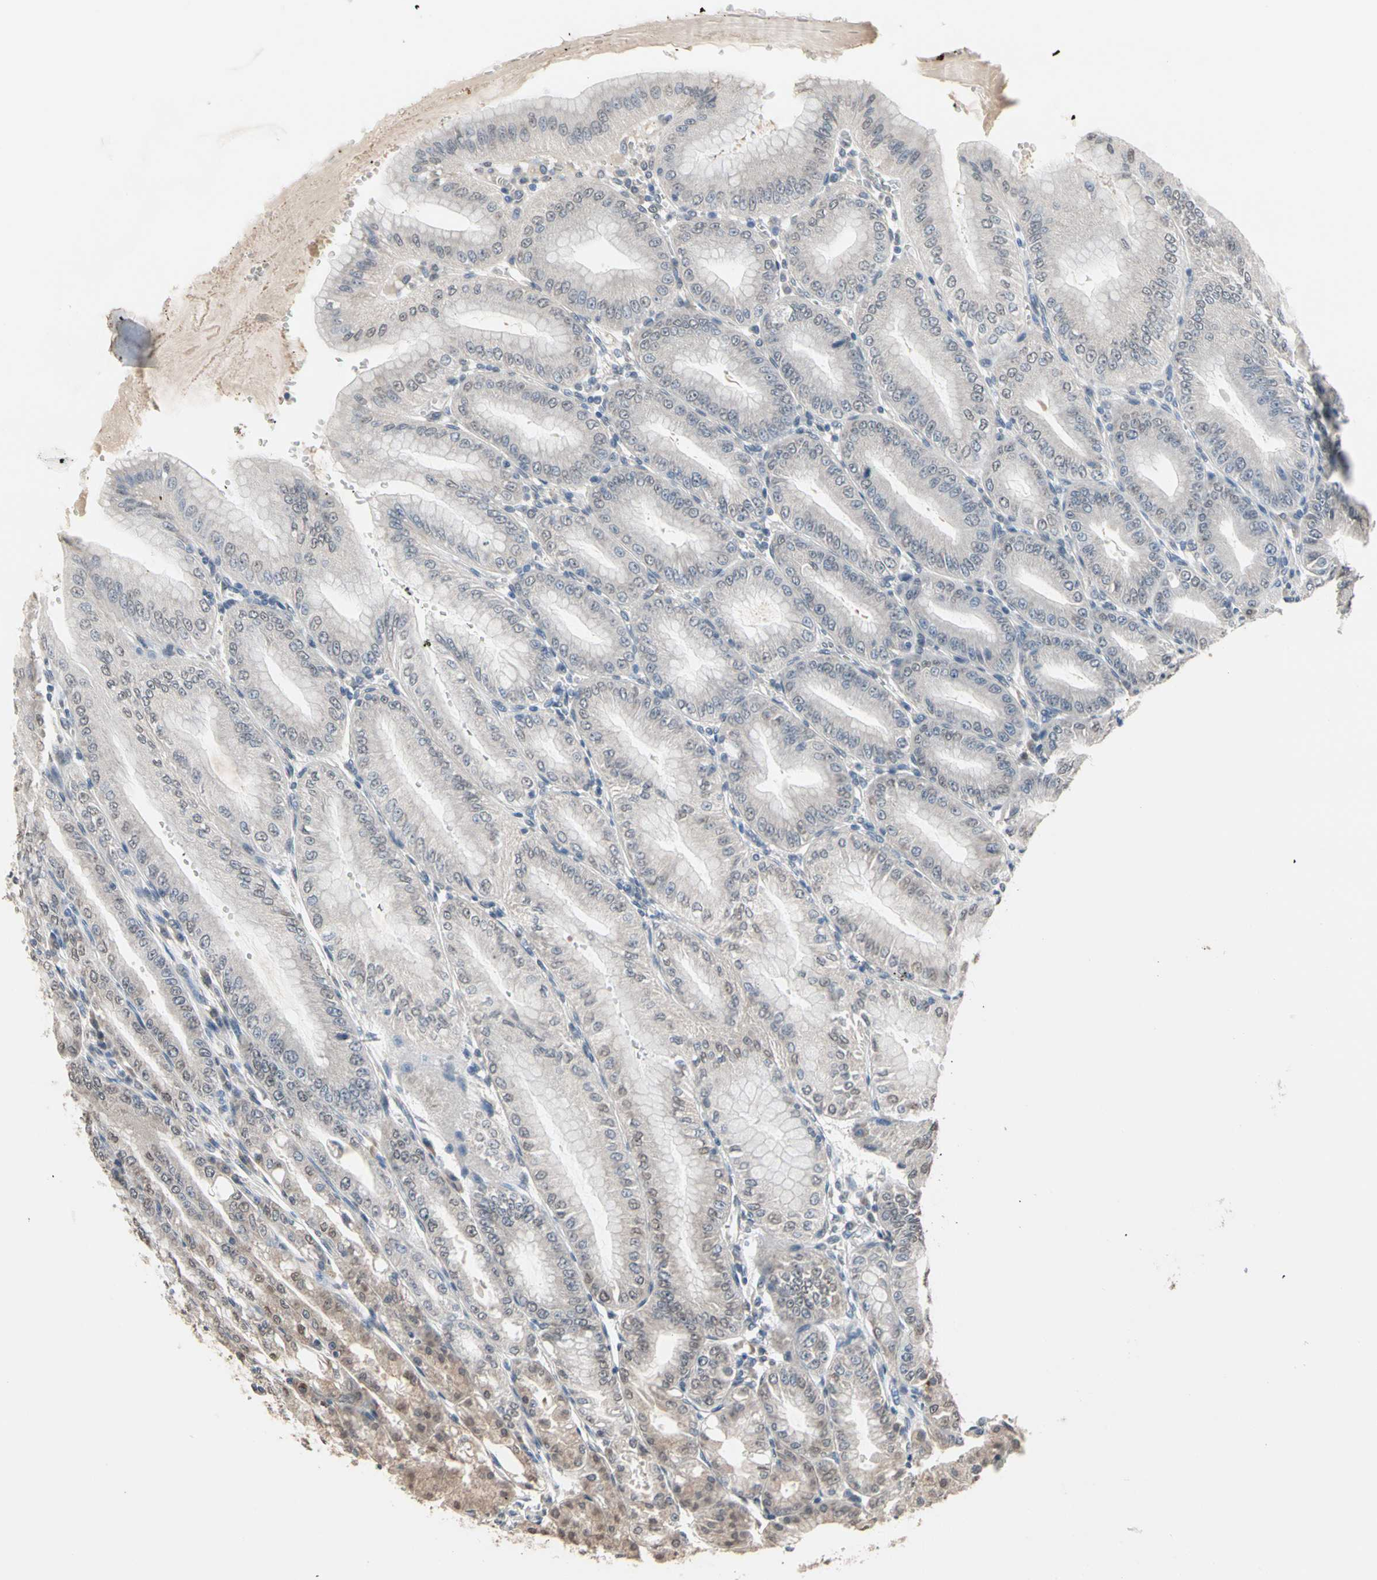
{"staining": {"intensity": "weak", "quantity": "<25%", "location": "cytoplasmic/membranous"}, "tissue": "stomach", "cell_type": "Glandular cells", "image_type": "normal", "snomed": [{"axis": "morphology", "description": "Normal tissue, NOS"}, {"axis": "topography", "description": "Stomach, lower"}], "caption": "Immunohistochemical staining of benign stomach reveals no significant staining in glandular cells. (Stains: DAB IHC with hematoxylin counter stain, Microscopy: brightfield microscopy at high magnification).", "gene": "SV2A", "patient": {"sex": "male", "age": 71}}